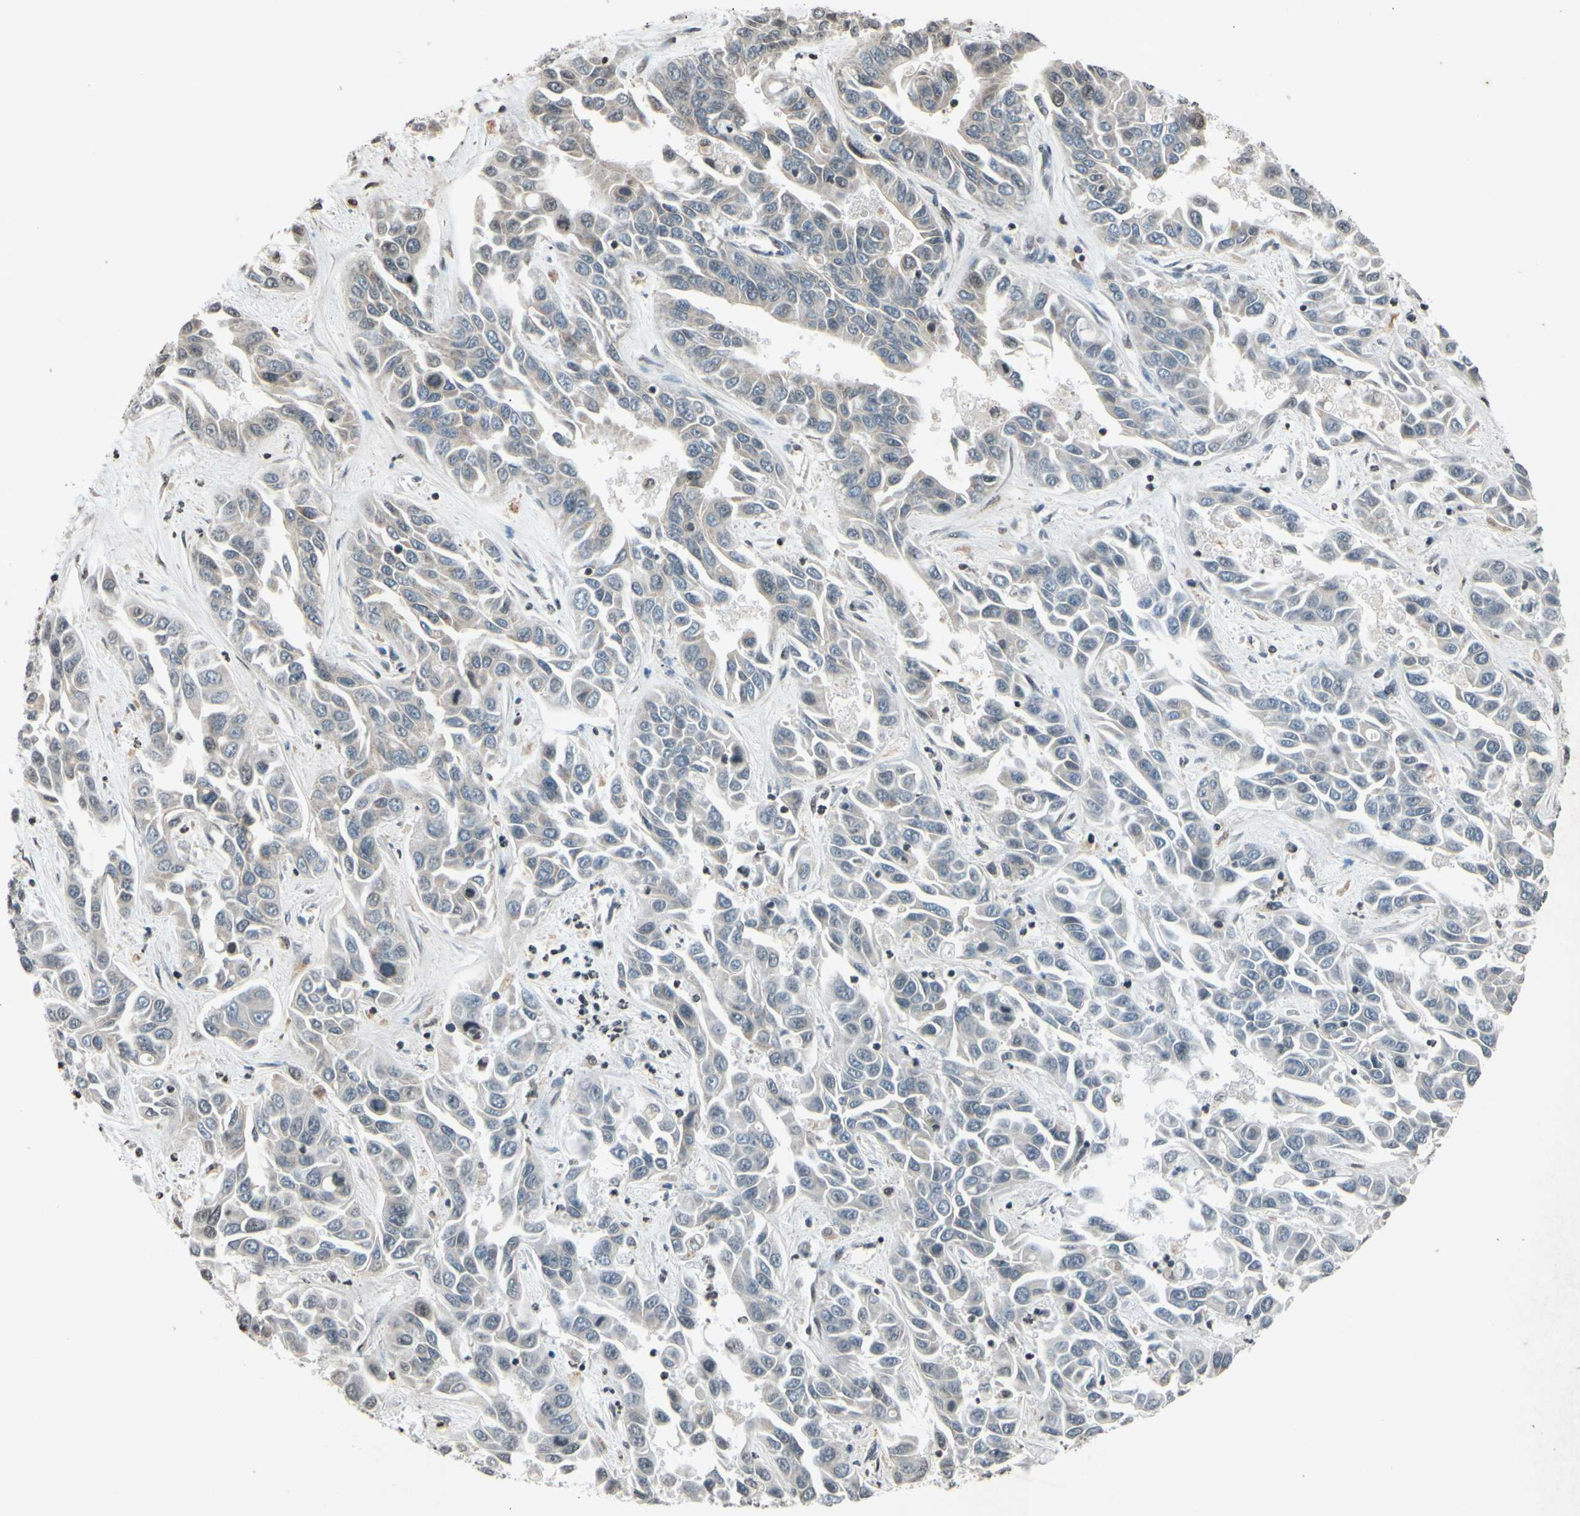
{"staining": {"intensity": "weak", "quantity": ">75%", "location": "cytoplasmic/membranous"}, "tissue": "liver cancer", "cell_type": "Tumor cells", "image_type": "cancer", "snomed": [{"axis": "morphology", "description": "Cholangiocarcinoma"}, {"axis": "topography", "description": "Liver"}], "caption": "Immunohistochemical staining of human liver cholangiocarcinoma demonstrates low levels of weak cytoplasmic/membranous protein positivity in about >75% of tumor cells. (DAB (3,3'-diaminobenzidine) IHC, brown staining for protein, blue staining for nuclei).", "gene": "CLDN11", "patient": {"sex": "female", "age": 52}}